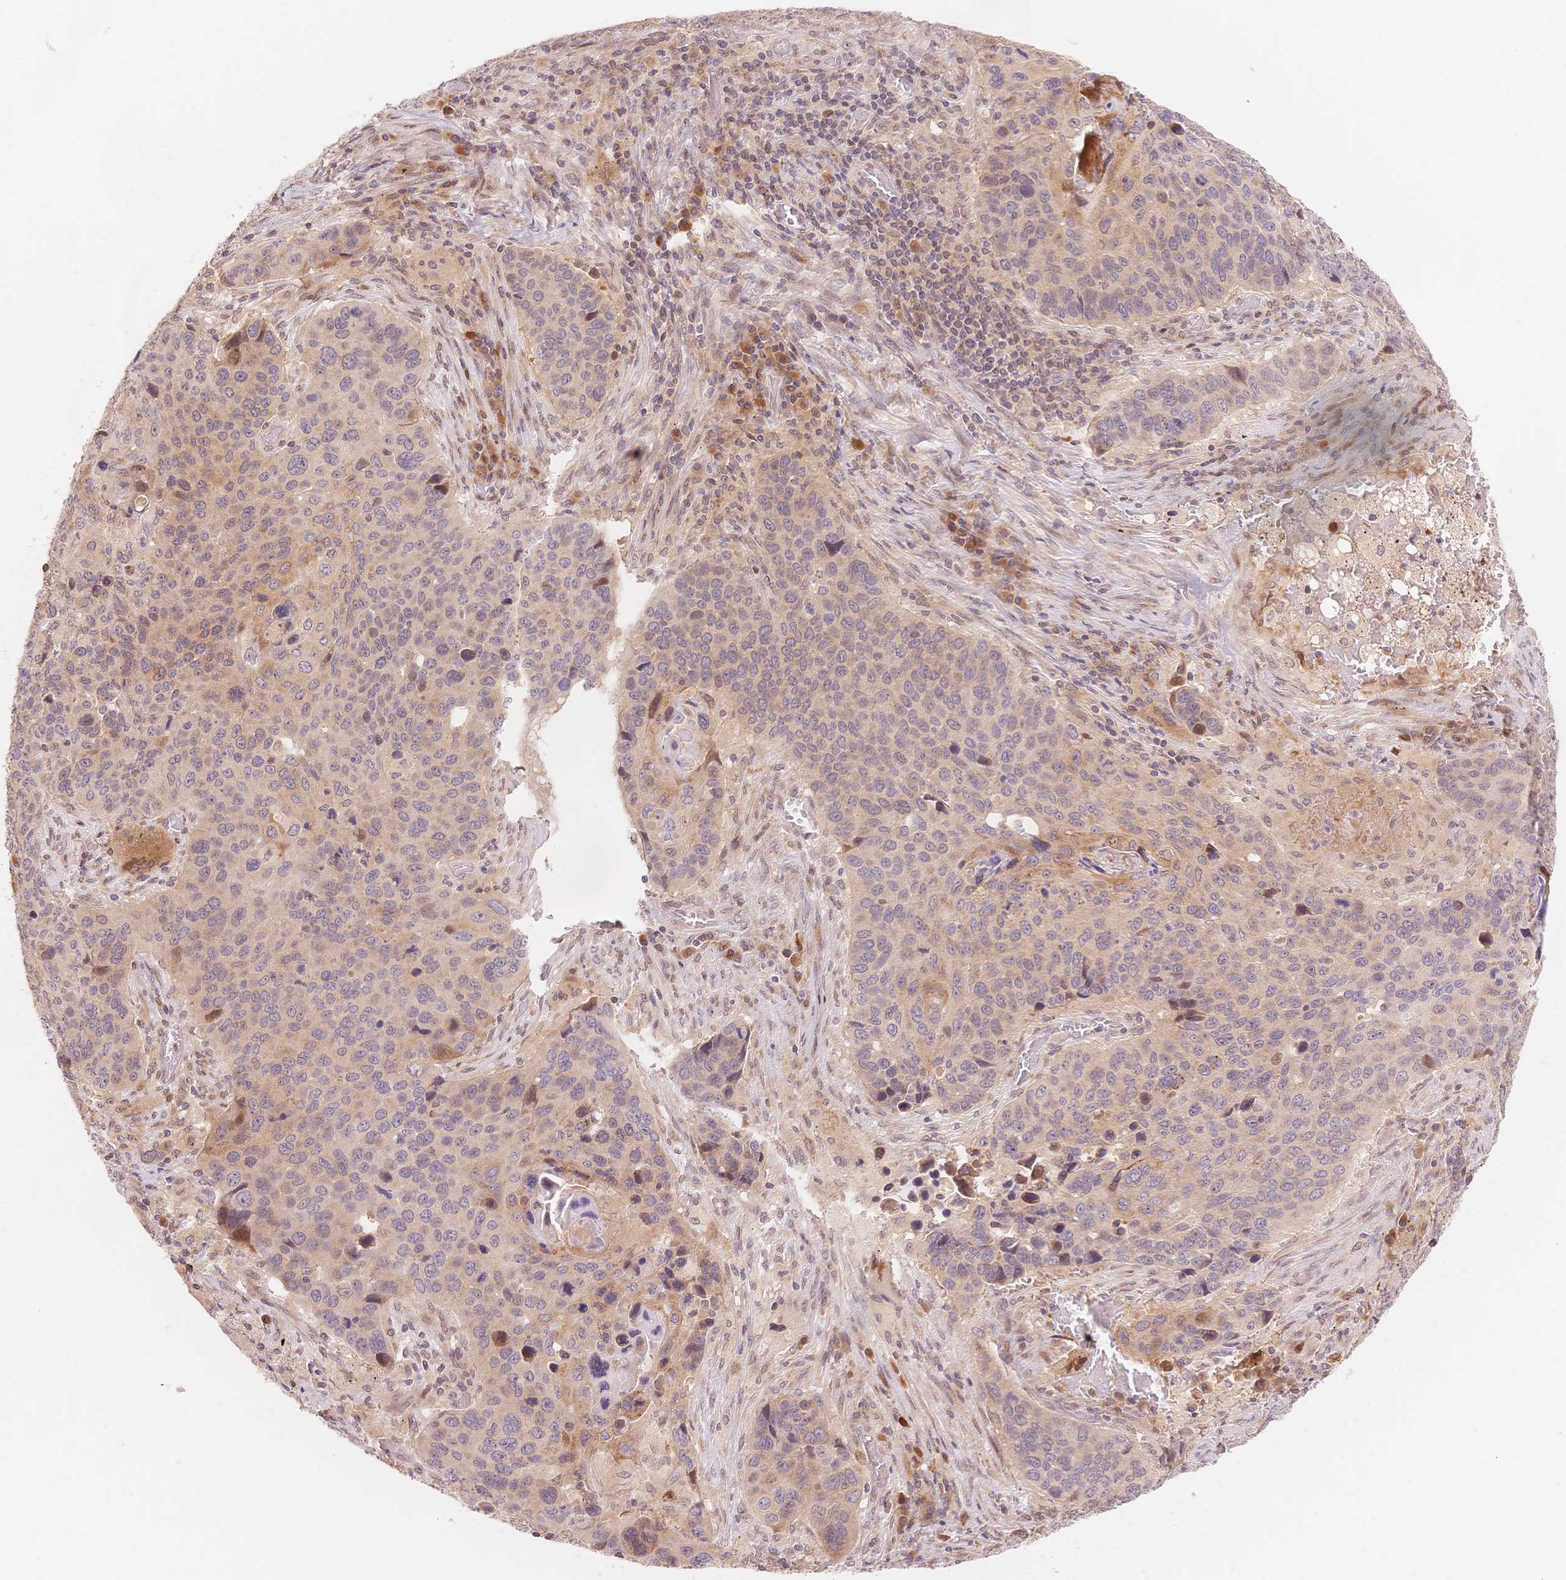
{"staining": {"intensity": "weak", "quantity": "25%-75%", "location": "cytoplasmic/membranous,nuclear"}, "tissue": "lung cancer", "cell_type": "Tumor cells", "image_type": "cancer", "snomed": [{"axis": "morphology", "description": "Squamous cell carcinoma, NOS"}, {"axis": "topography", "description": "Lung"}], "caption": "DAB (3,3'-diaminobenzidine) immunohistochemical staining of human lung cancer displays weak cytoplasmic/membranous and nuclear protein expression in approximately 25%-75% of tumor cells. Using DAB (brown) and hematoxylin (blue) stains, captured at high magnification using brightfield microscopy.", "gene": "STK39", "patient": {"sex": "male", "age": 68}}